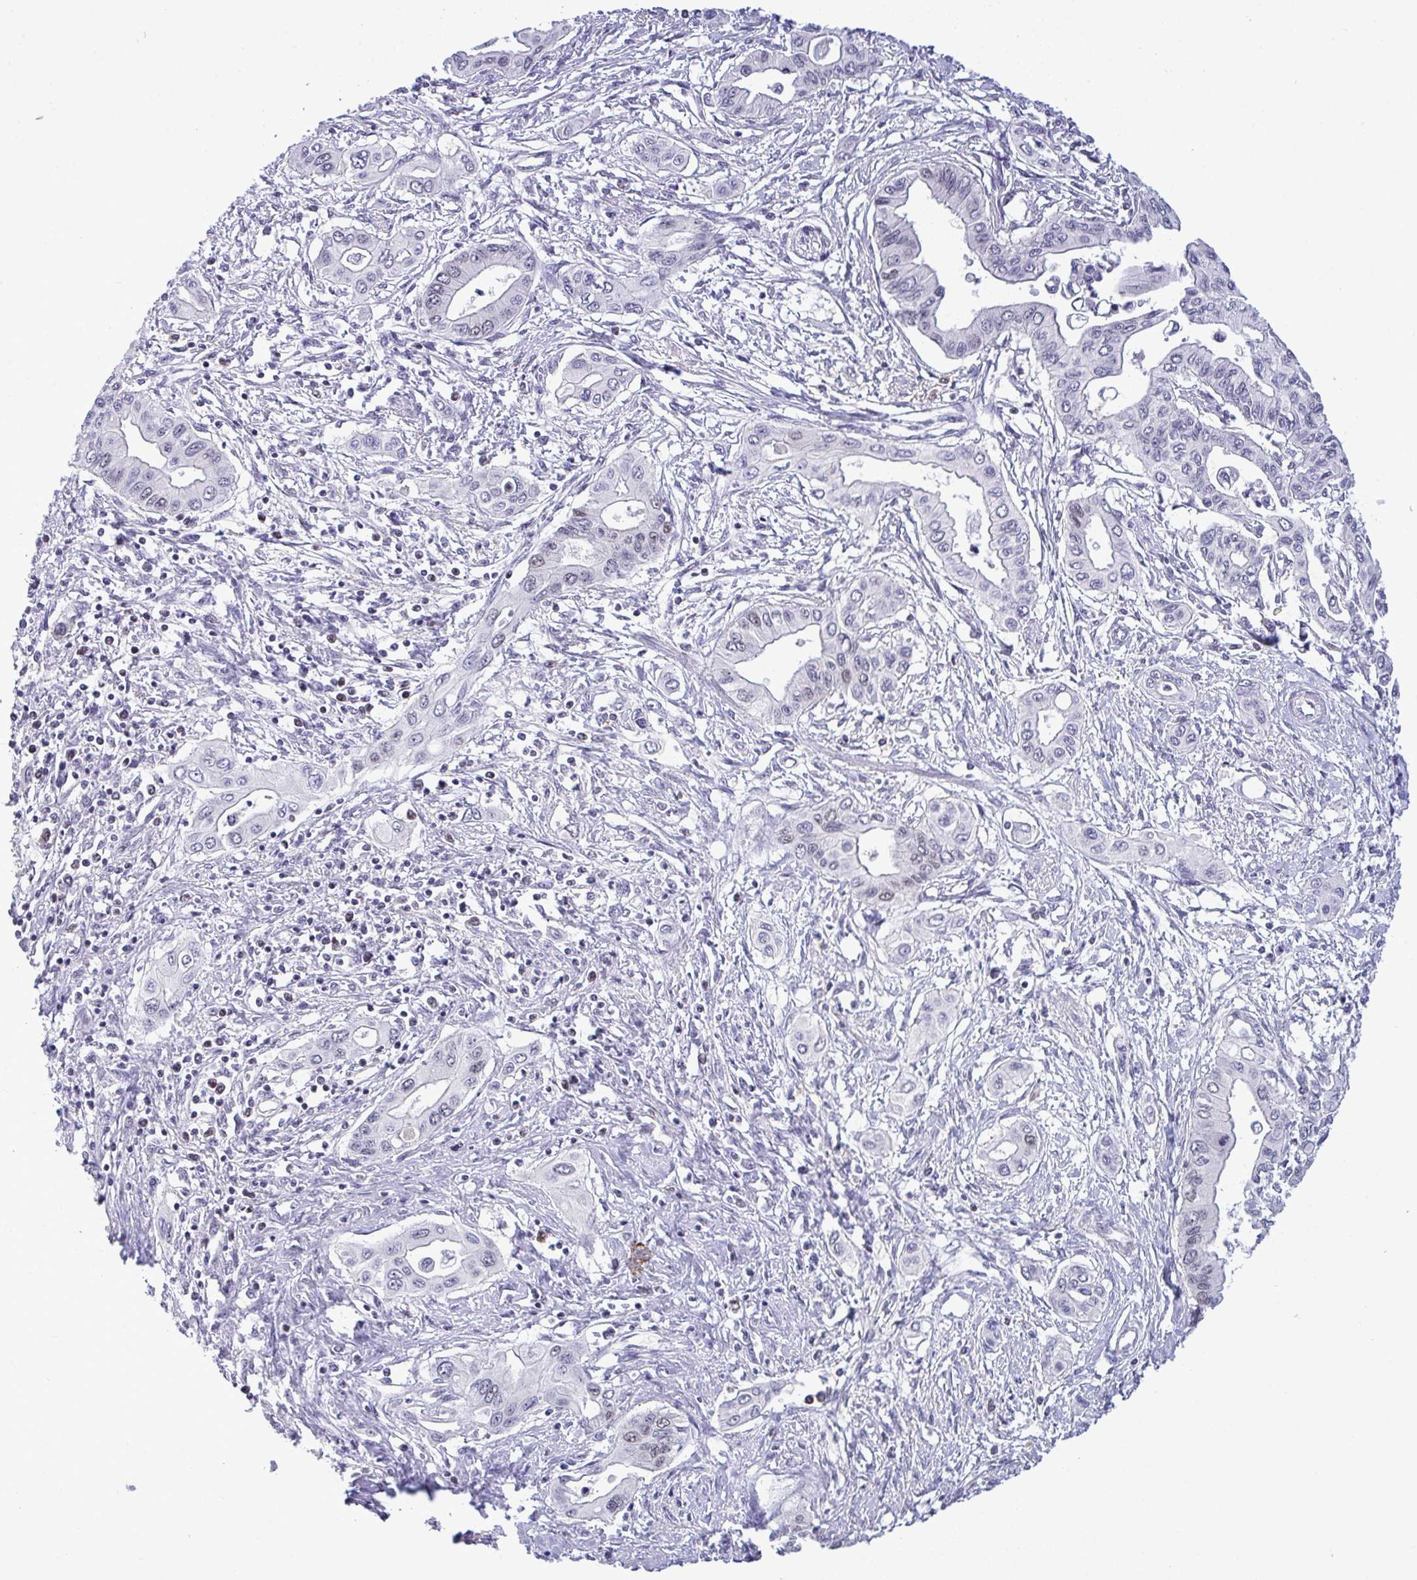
{"staining": {"intensity": "negative", "quantity": "none", "location": "none"}, "tissue": "pancreatic cancer", "cell_type": "Tumor cells", "image_type": "cancer", "snomed": [{"axis": "morphology", "description": "Adenocarcinoma, NOS"}, {"axis": "topography", "description": "Pancreas"}], "caption": "This is an IHC micrograph of human pancreatic cancer (adenocarcinoma). There is no expression in tumor cells.", "gene": "RFC4", "patient": {"sex": "female", "age": 62}}